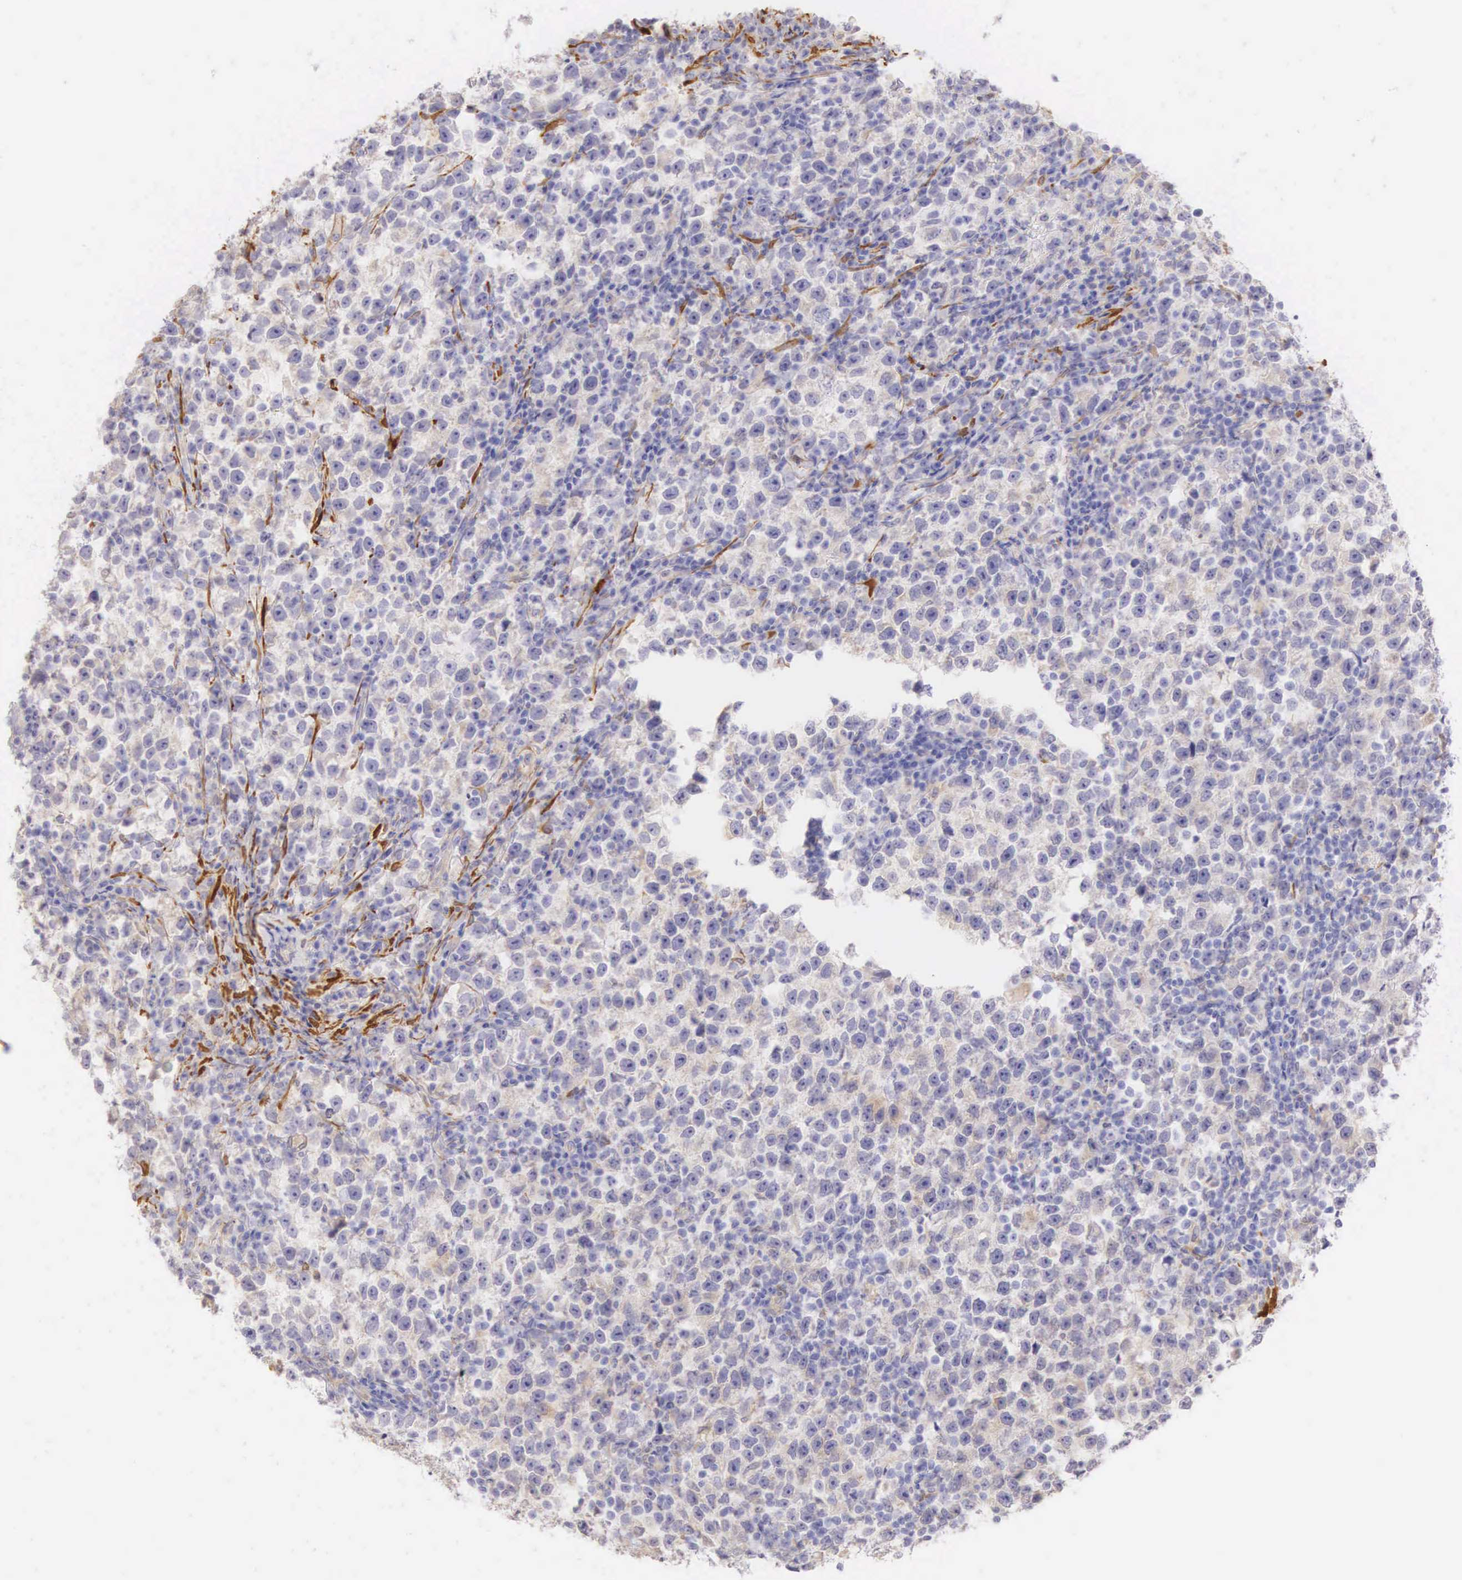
{"staining": {"intensity": "negative", "quantity": "none", "location": "none"}, "tissue": "testis cancer", "cell_type": "Tumor cells", "image_type": "cancer", "snomed": [{"axis": "morphology", "description": "Seminoma, NOS"}, {"axis": "topography", "description": "Testis"}], "caption": "Protein analysis of seminoma (testis) demonstrates no significant expression in tumor cells.", "gene": "CNN1", "patient": {"sex": "male", "age": 43}}